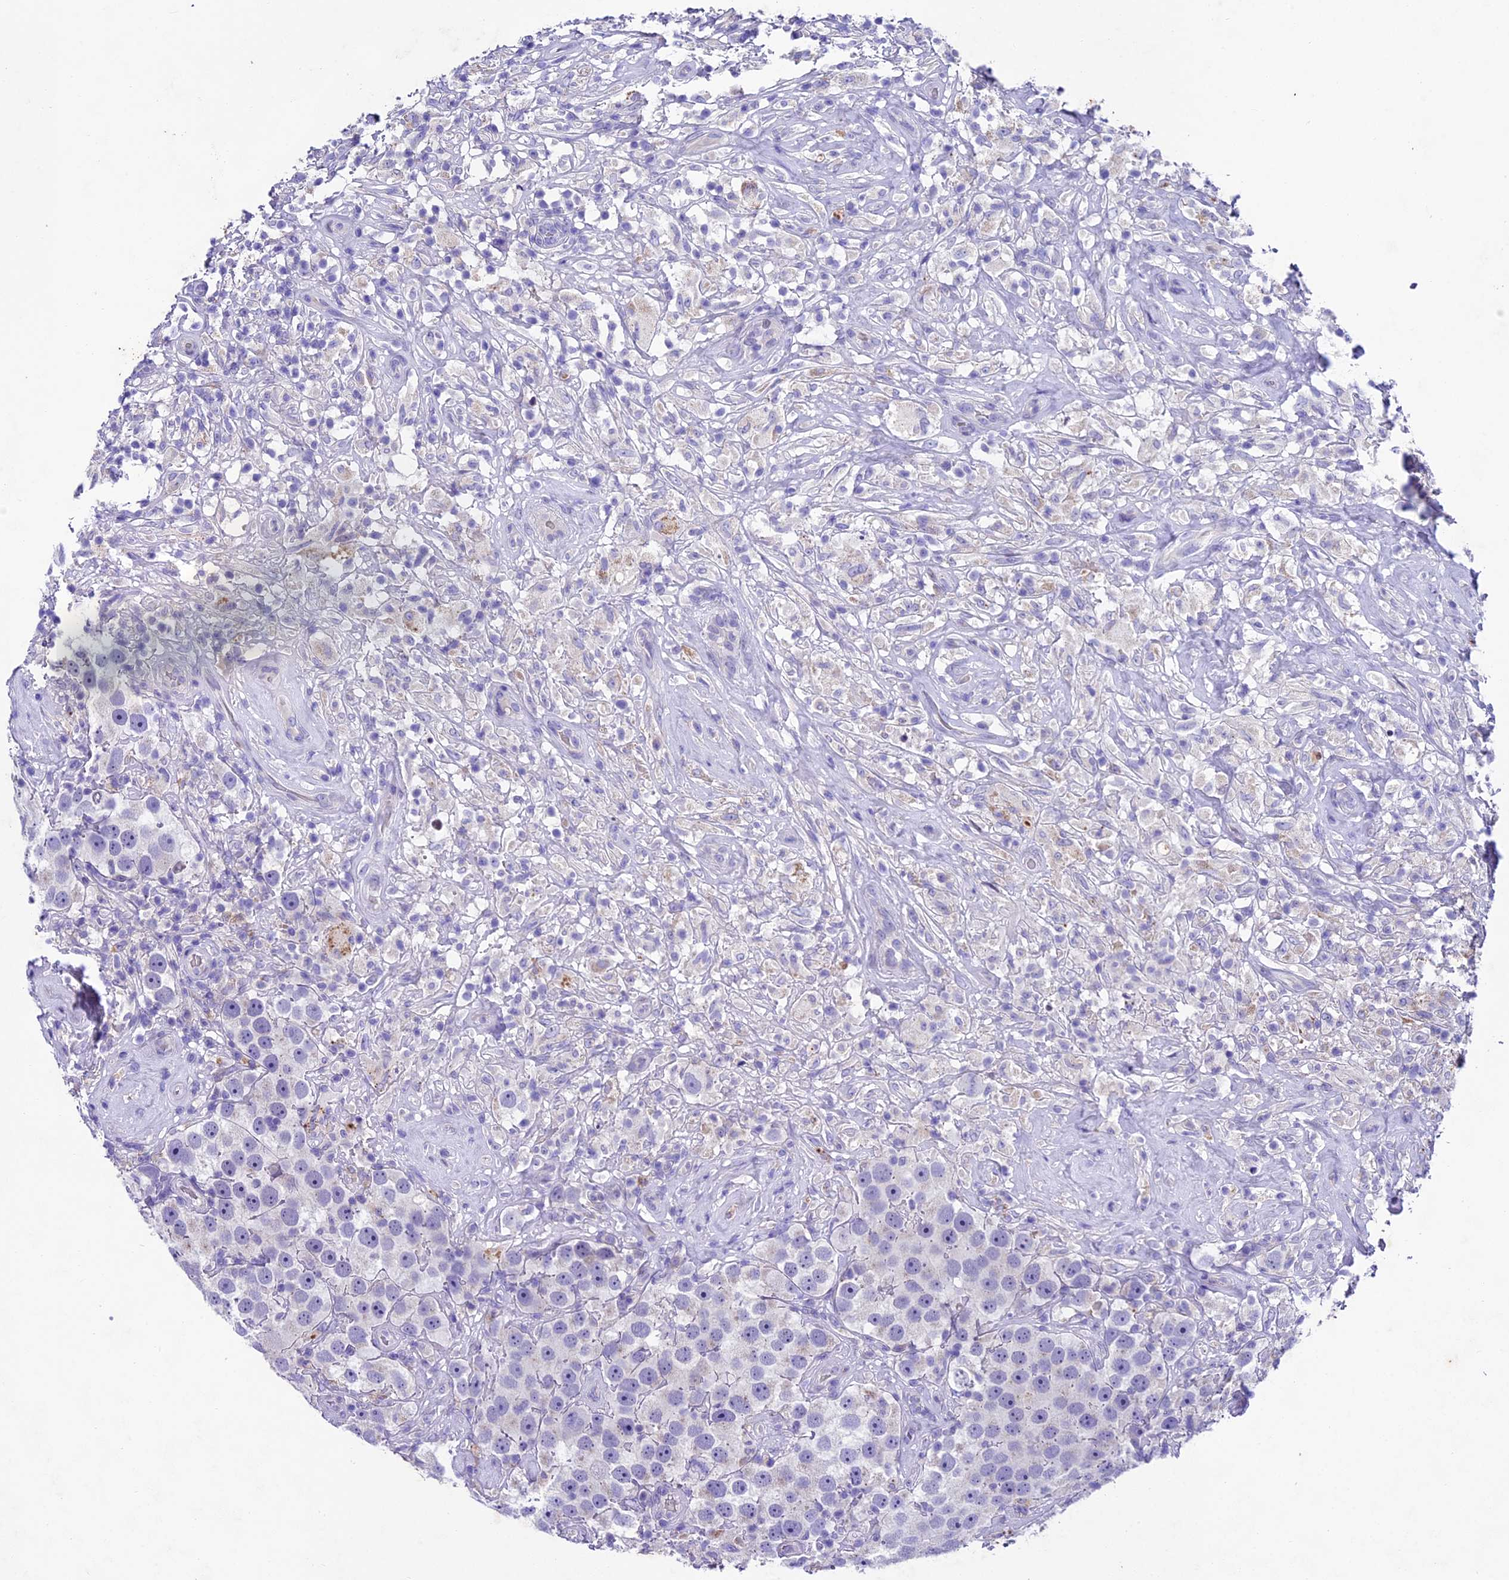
{"staining": {"intensity": "negative", "quantity": "none", "location": "none"}, "tissue": "testis cancer", "cell_type": "Tumor cells", "image_type": "cancer", "snomed": [{"axis": "morphology", "description": "Seminoma, NOS"}, {"axis": "topography", "description": "Testis"}], "caption": "This is a micrograph of IHC staining of seminoma (testis), which shows no staining in tumor cells.", "gene": "IFT140", "patient": {"sex": "male", "age": 49}}